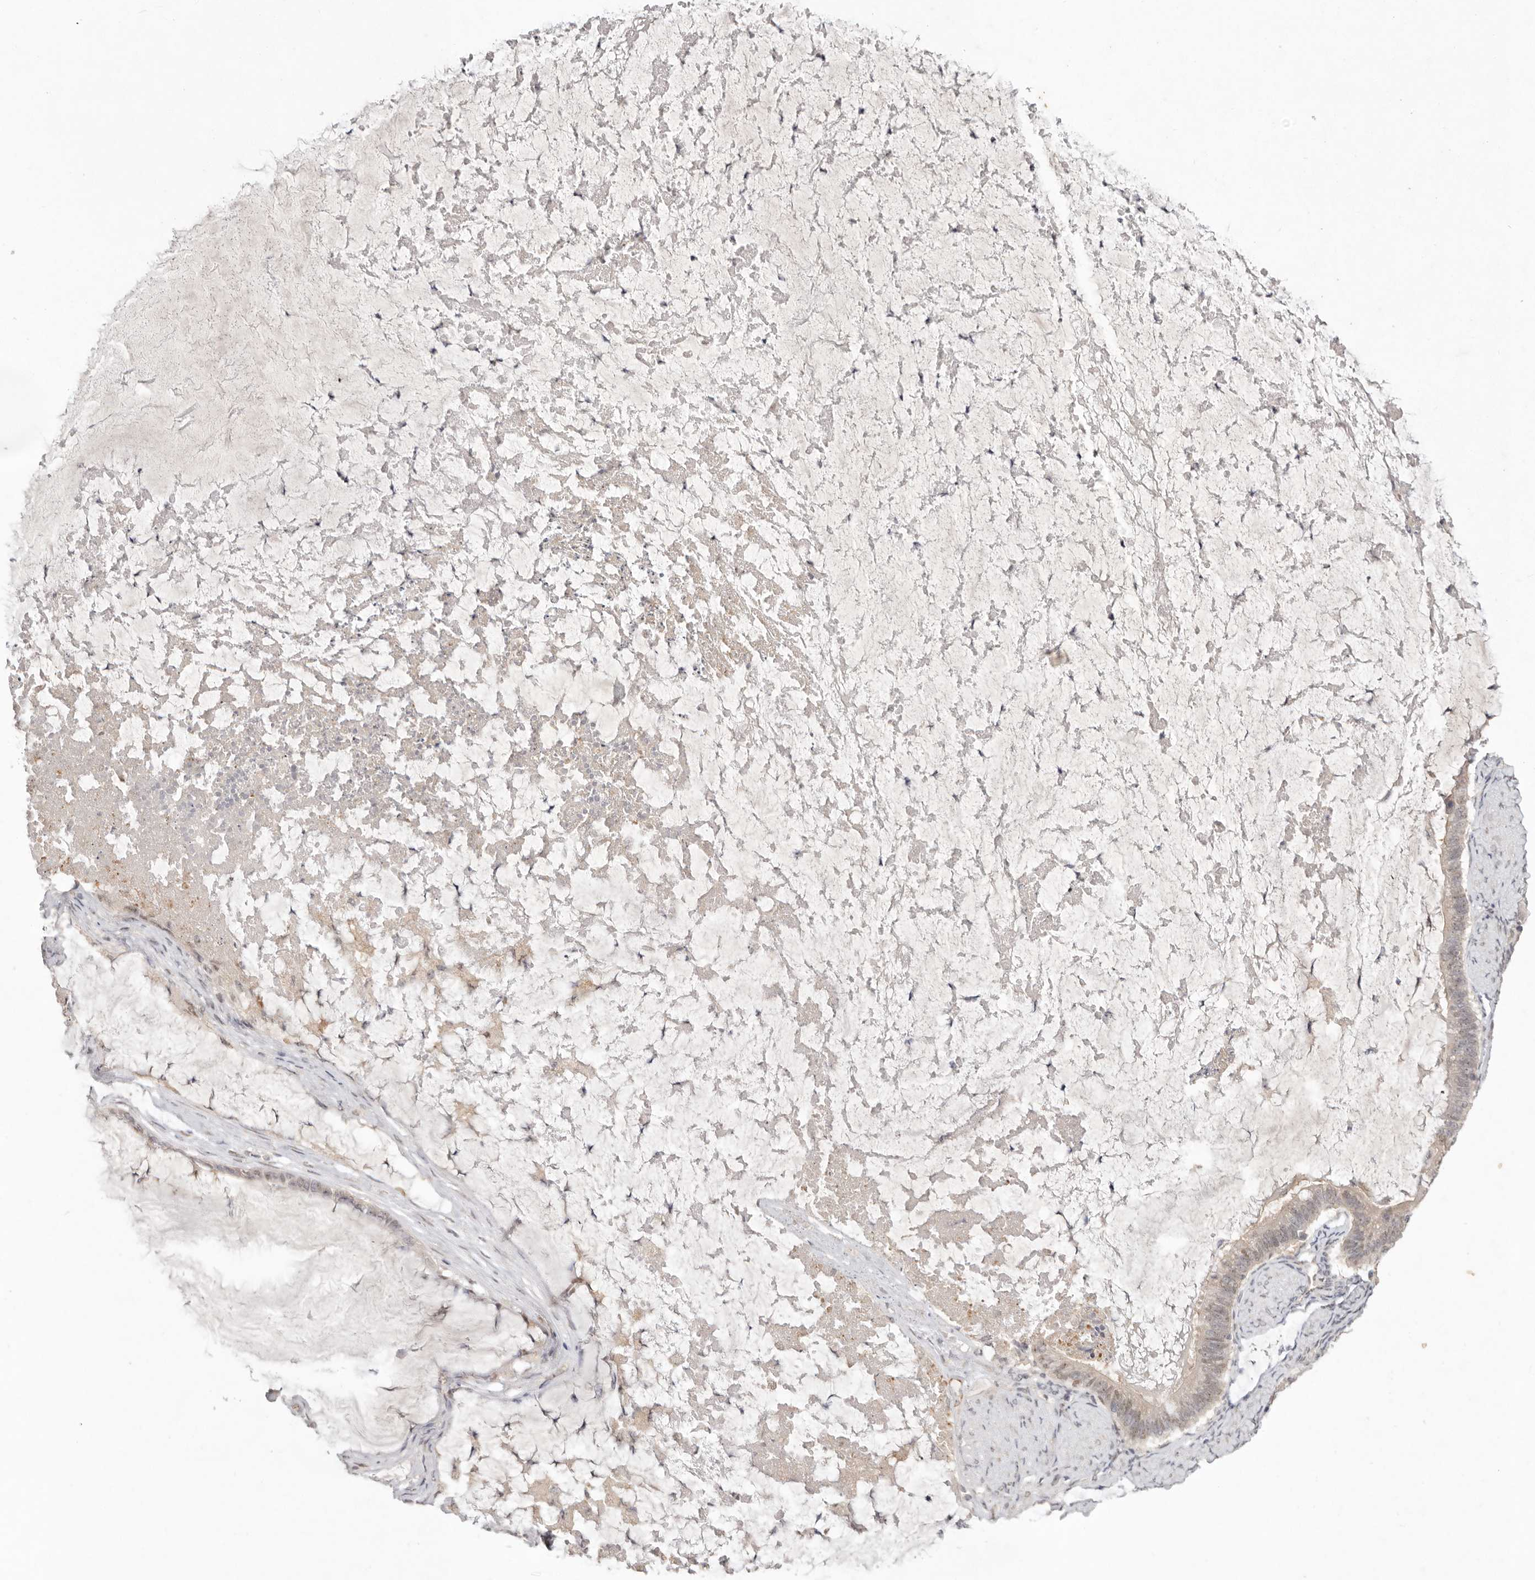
{"staining": {"intensity": "weak", "quantity": ">75%", "location": "cytoplasmic/membranous,nuclear"}, "tissue": "ovarian cancer", "cell_type": "Tumor cells", "image_type": "cancer", "snomed": [{"axis": "morphology", "description": "Cystadenocarcinoma, mucinous, NOS"}, {"axis": "topography", "description": "Ovary"}], "caption": "Ovarian mucinous cystadenocarcinoma tissue displays weak cytoplasmic/membranous and nuclear positivity in approximately >75% of tumor cells, visualized by immunohistochemistry.", "gene": "TADA1", "patient": {"sex": "female", "age": 61}}